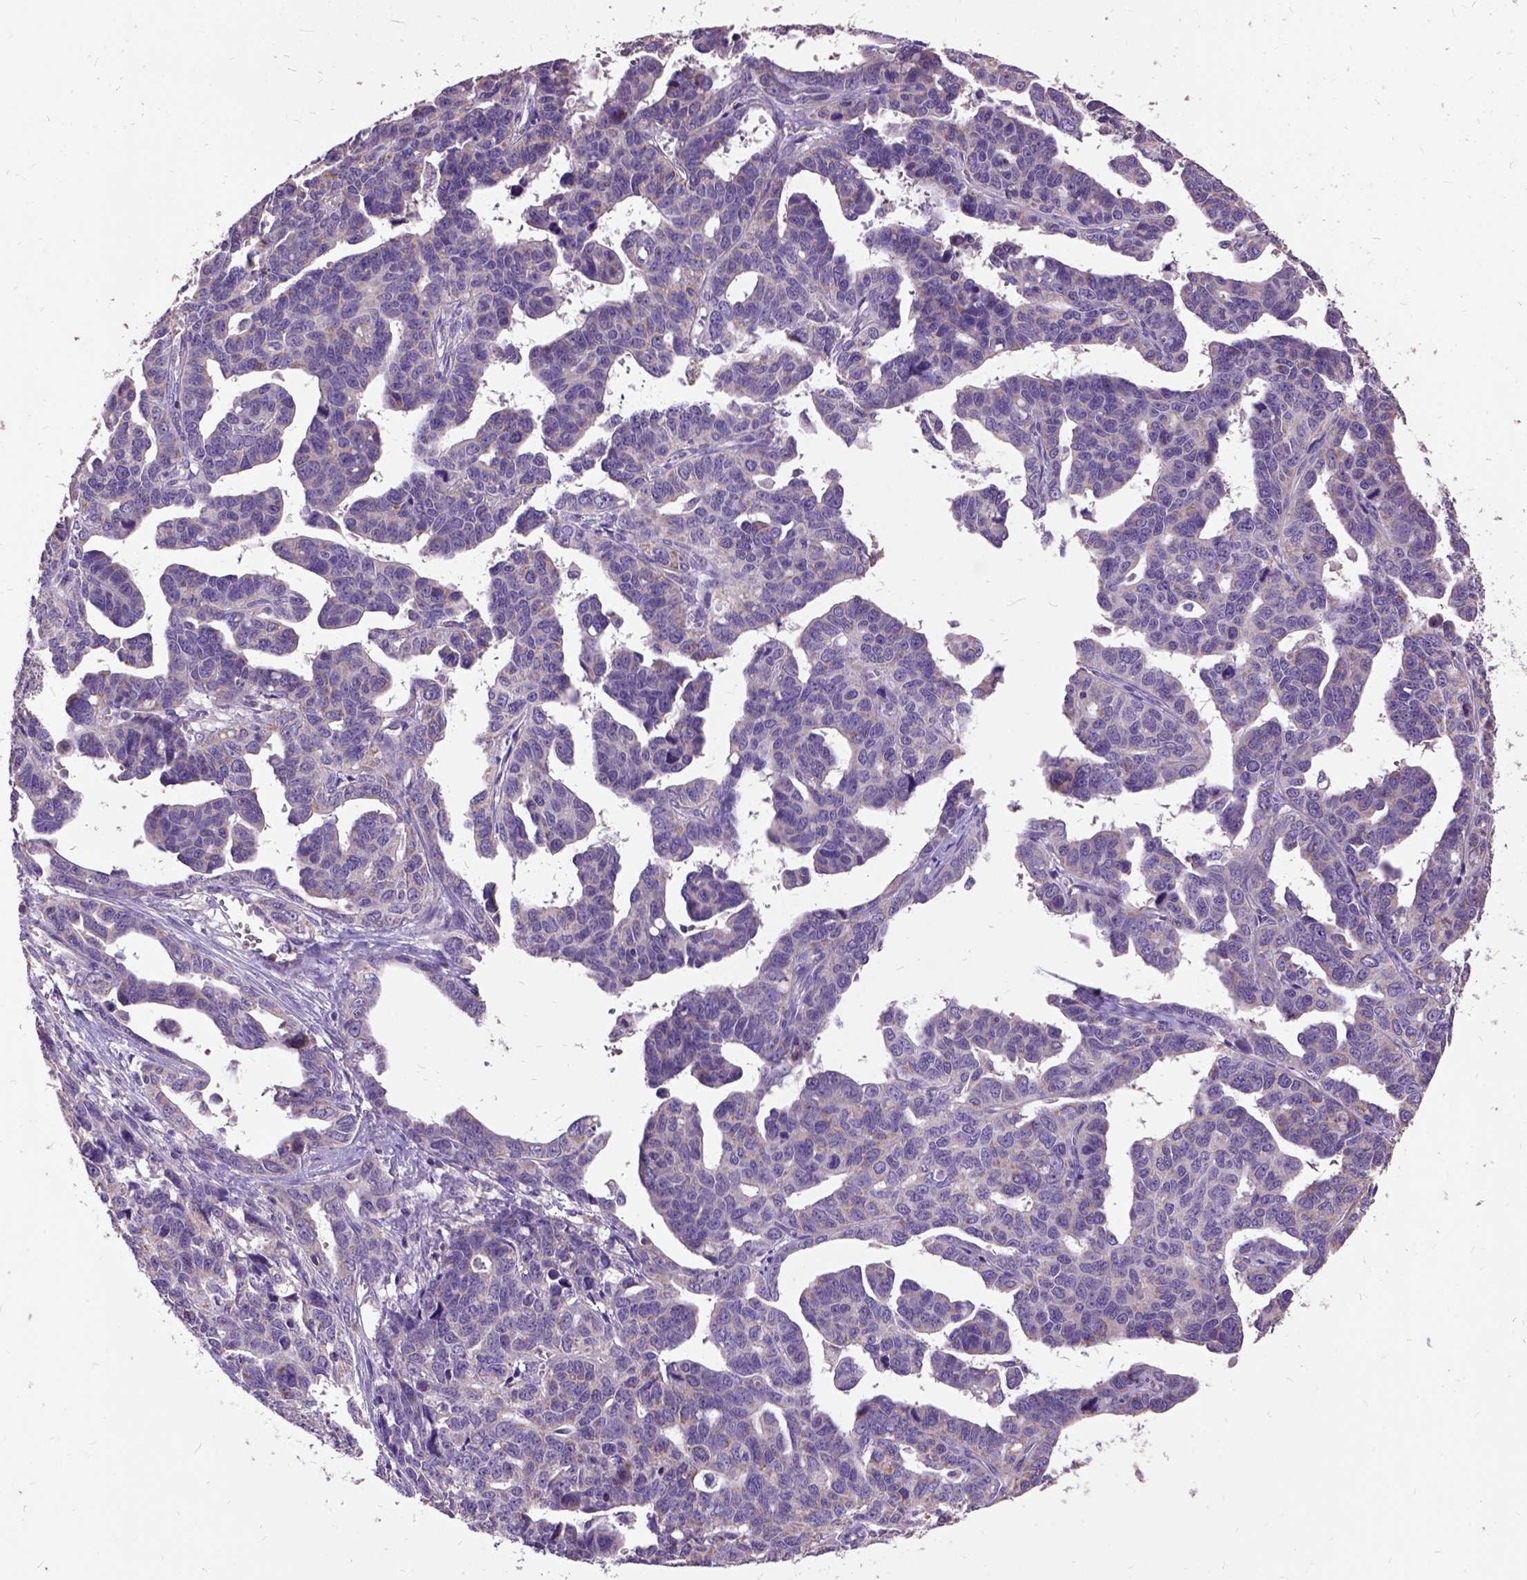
{"staining": {"intensity": "moderate", "quantity": "<25%", "location": "cytoplasmic/membranous"}, "tissue": "ovarian cancer", "cell_type": "Tumor cells", "image_type": "cancer", "snomed": [{"axis": "morphology", "description": "Cystadenocarcinoma, serous, NOS"}, {"axis": "topography", "description": "Ovary"}], "caption": "Human ovarian serous cystadenocarcinoma stained with a brown dye displays moderate cytoplasmic/membranous positive staining in about <25% of tumor cells.", "gene": "DQX1", "patient": {"sex": "female", "age": 69}}